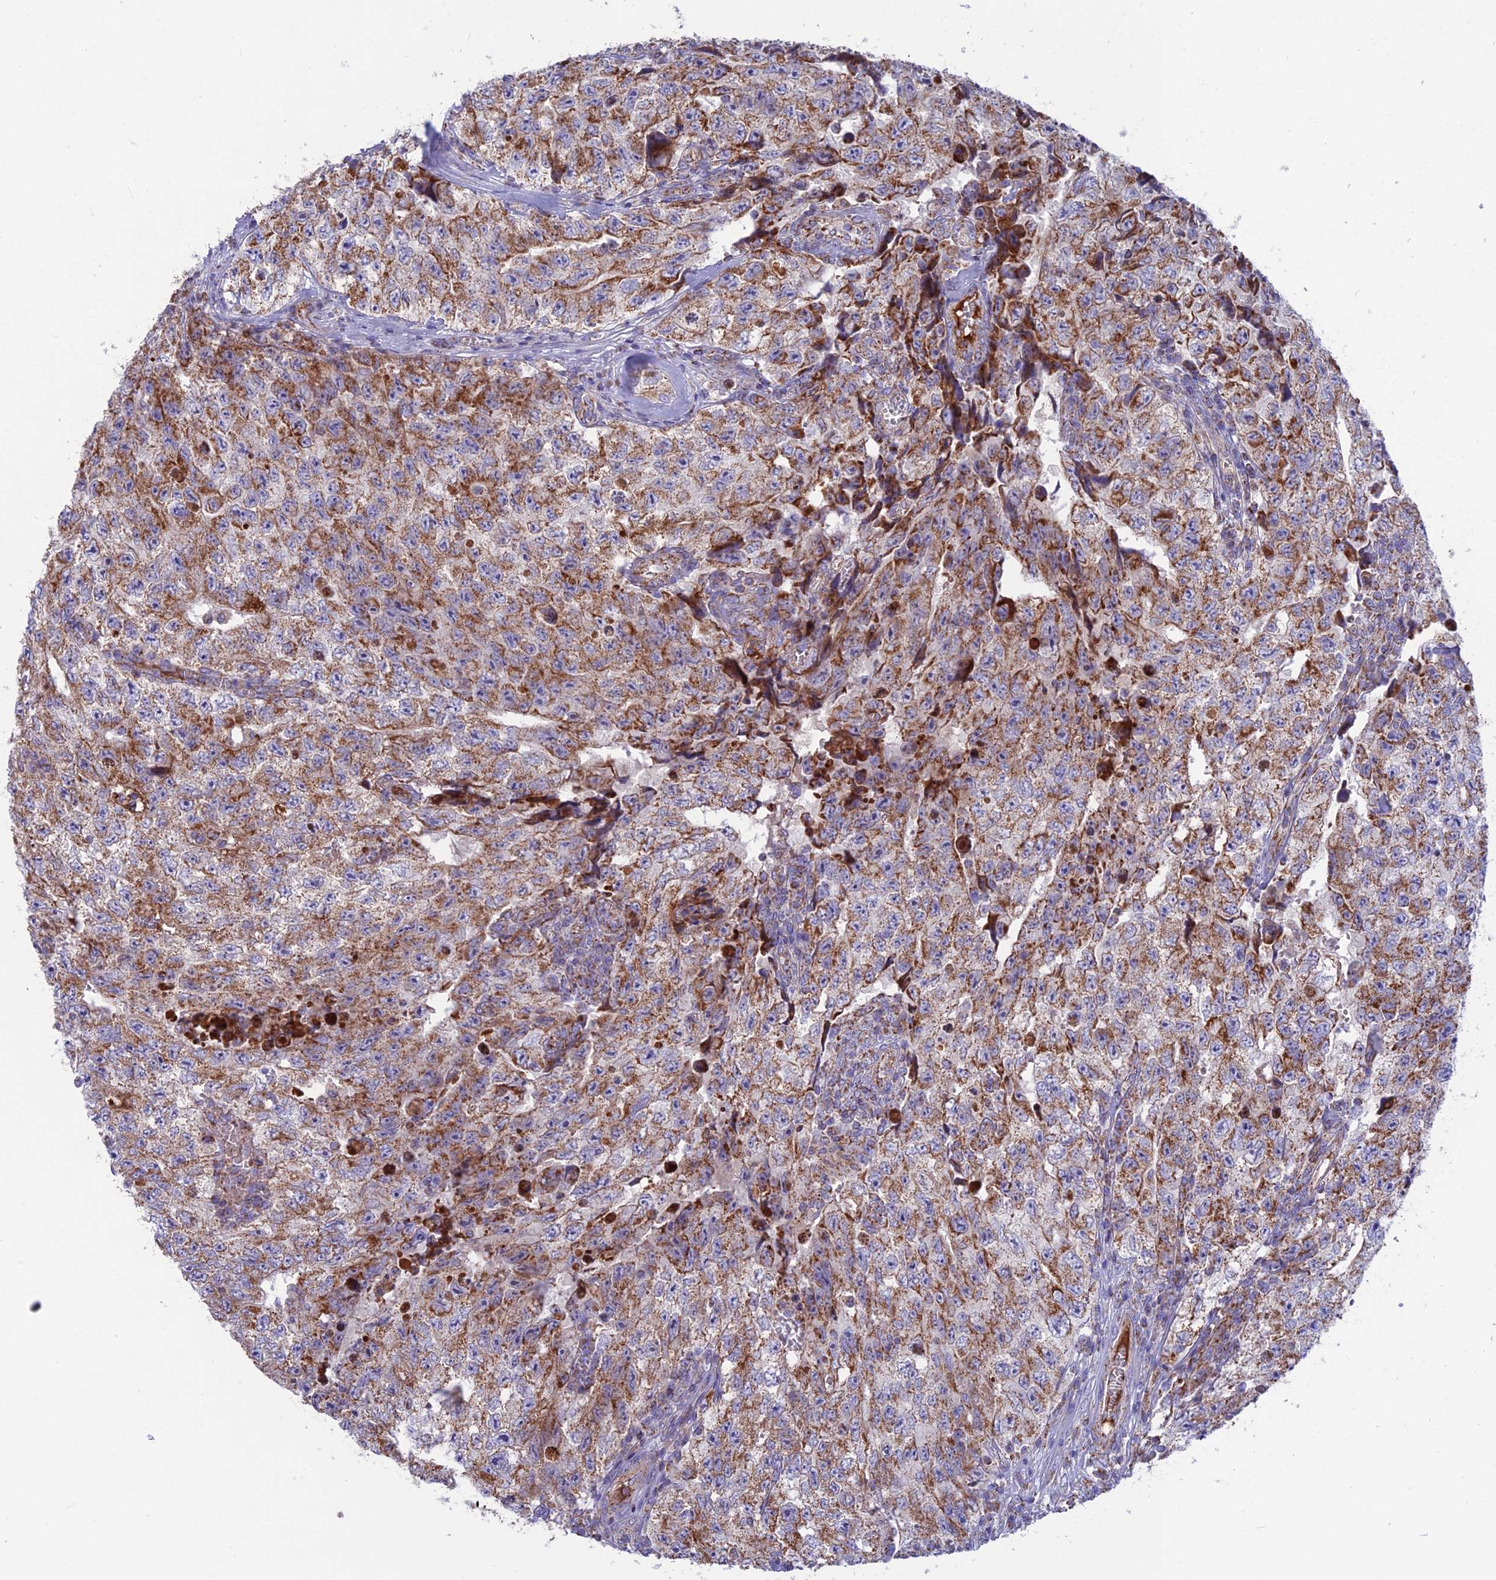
{"staining": {"intensity": "moderate", "quantity": ">75%", "location": "cytoplasmic/membranous"}, "tissue": "testis cancer", "cell_type": "Tumor cells", "image_type": "cancer", "snomed": [{"axis": "morphology", "description": "Carcinoma, Embryonal, NOS"}, {"axis": "topography", "description": "Testis"}], "caption": "An immunohistochemistry (IHC) image of tumor tissue is shown. Protein staining in brown labels moderate cytoplasmic/membranous positivity in testis cancer (embryonal carcinoma) within tumor cells. Immunohistochemistry stains the protein in brown and the nuclei are stained blue.", "gene": "CS", "patient": {"sex": "male", "age": 17}}